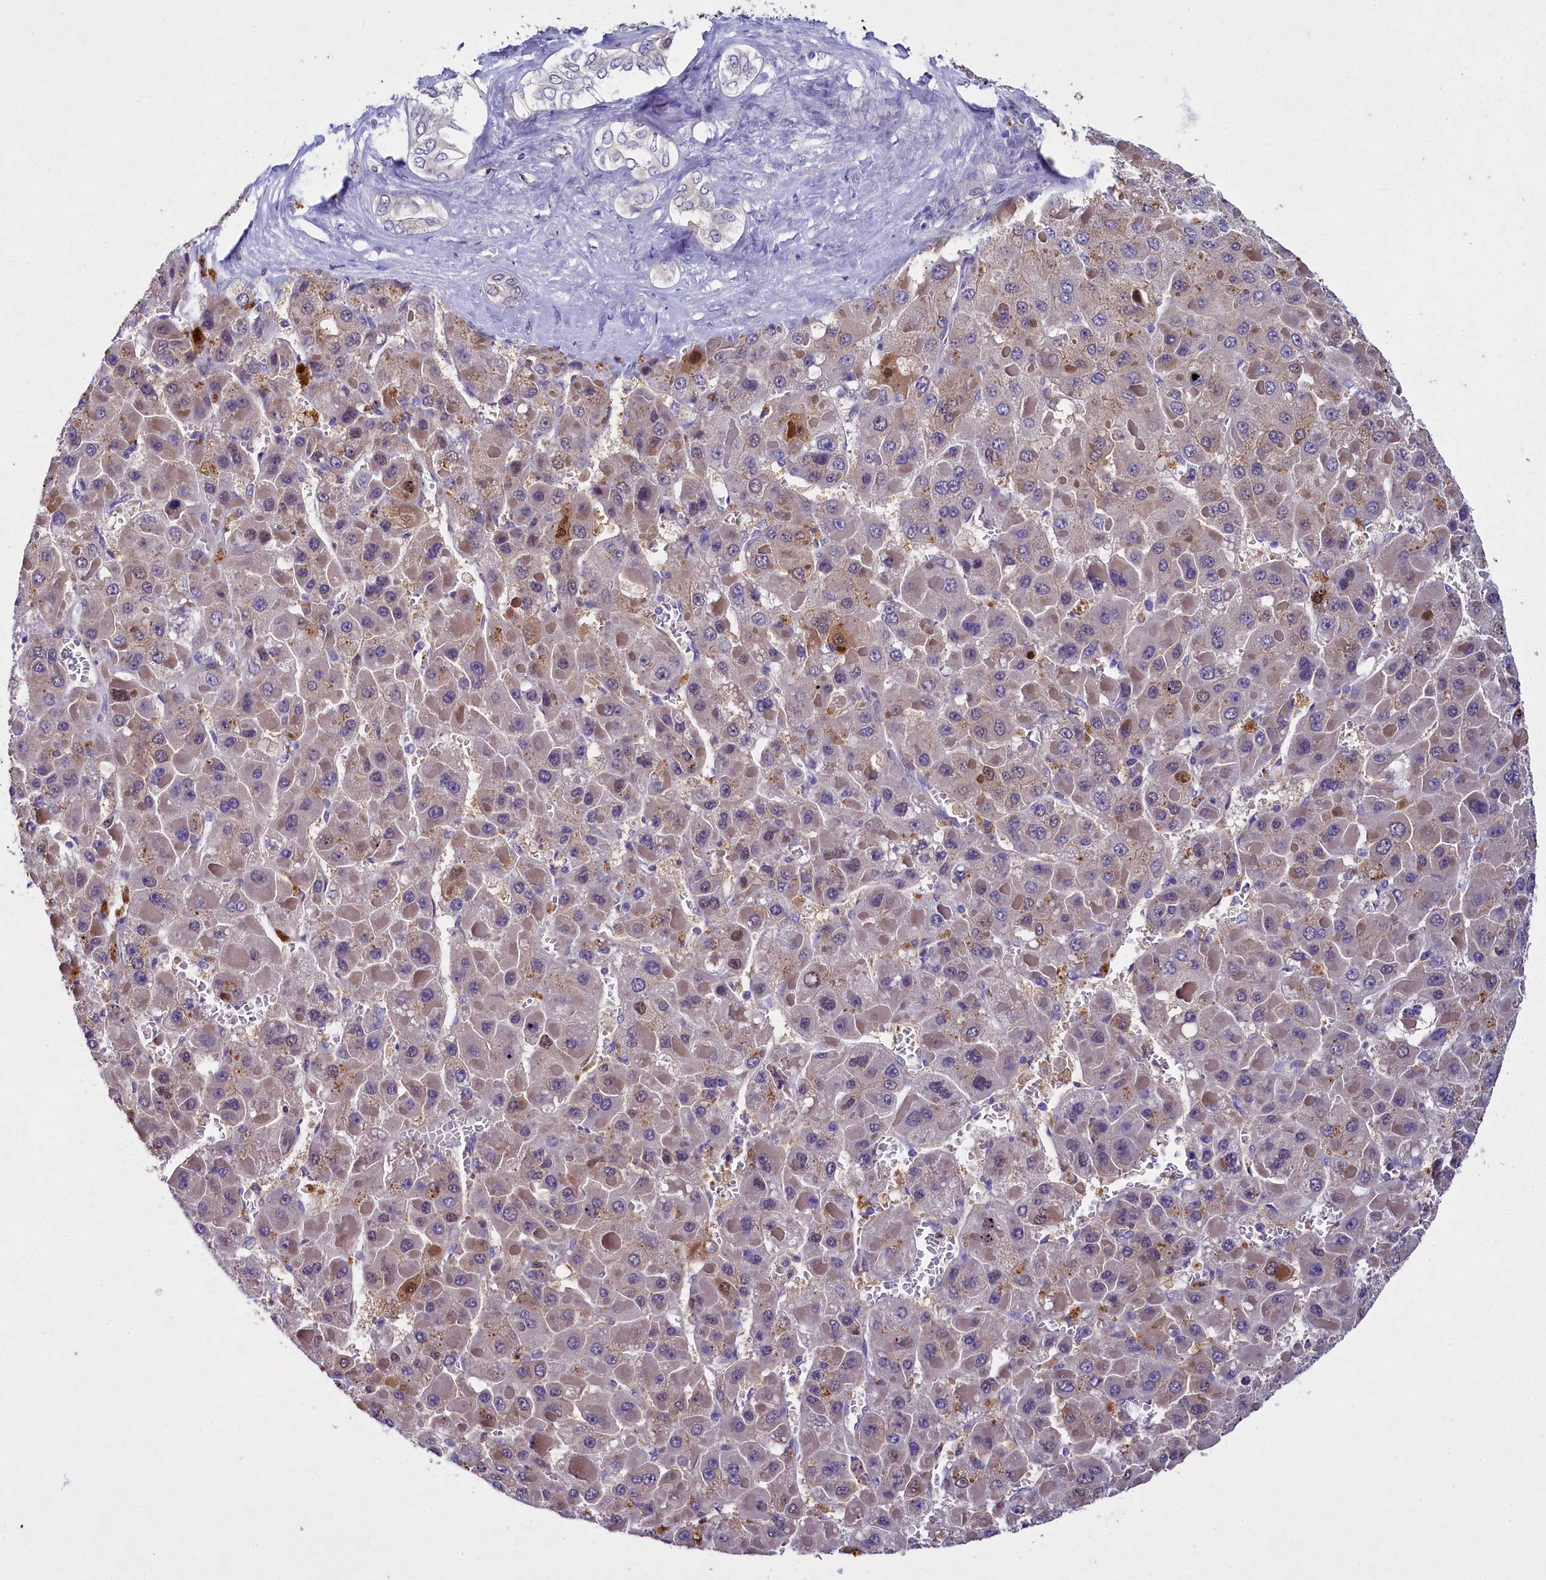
{"staining": {"intensity": "weak", "quantity": "25%-75%", "location": "cytoplasmic/membranous,nuclear"}, "tissue": "liver cancer", "cell_type": "Tumor cells", "image_type": "cancer", "snomed": [{"axis": "morphology", "description": "Carcinoma, Hepatocellular, NOS"}, {"axis": "topography", "description": "Liver"}], "caption": "This photomicrograph demonstrates immunohistochemistry (IHC) staining of liver hepatocellular carcinoma, with low weak cytoplasmic/membranous and nuclear expression in about 25%-75% of tumor cells.", "gene": "TGDS", "patient": {"sex": "female", "age": 73}}